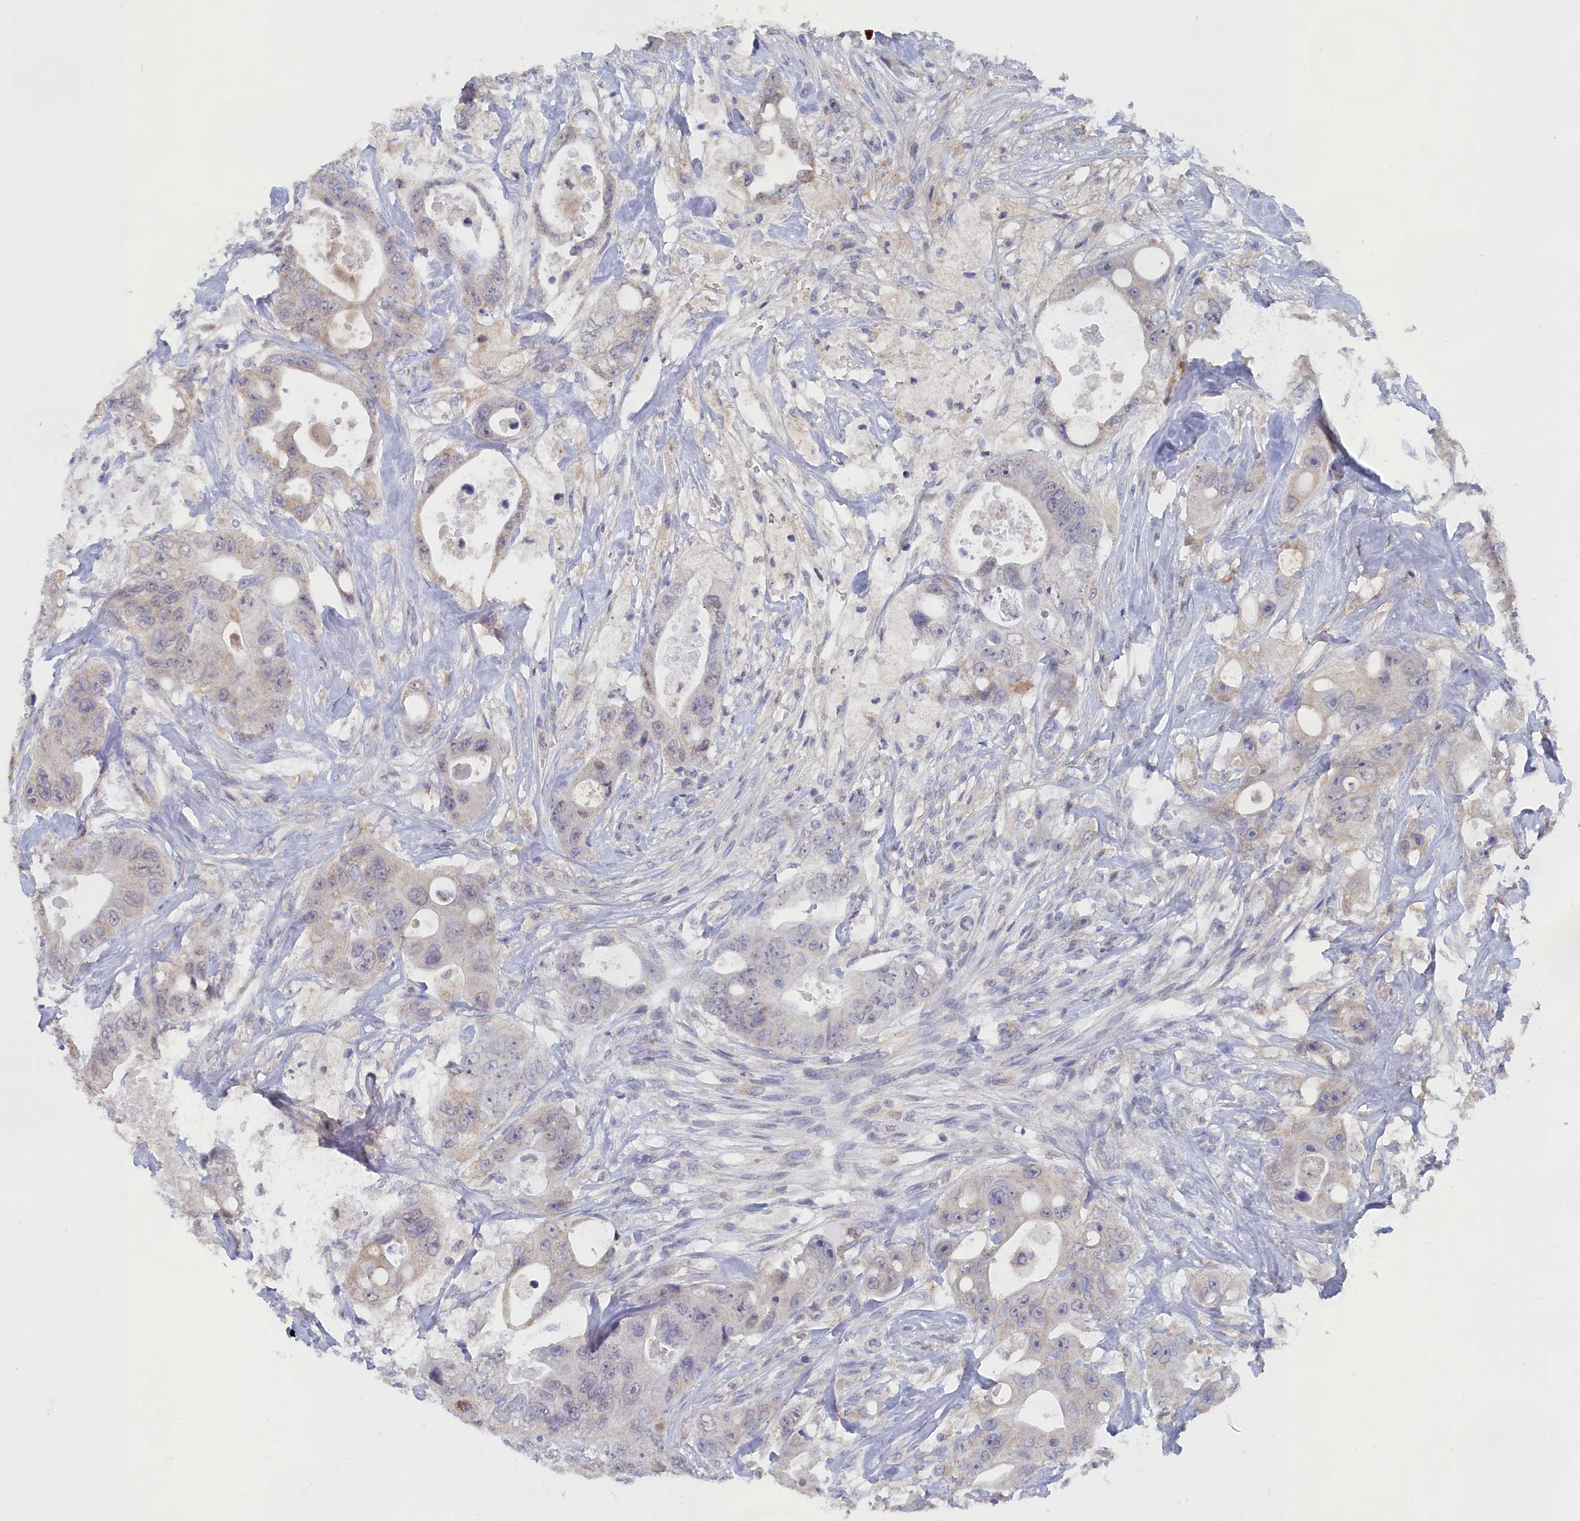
{"staining": {"intensity": "weak", "quantity": "<25%", "location": "cytoplasmic/membranous"}, "tissue": "colorectal cancer", "cell_type": "Tumor cells", "image_type": "cancer", "snomed": [{"axis": "morphology", "description": "Adenocarcinoma, NOS"}, {"axis": "topography", "description": "Colon"}], "caption": "Human colorectal cancer stained for a protein using immunohistochemistry exhibits no expression in tumor cells.", "gene": "LRIF1", "patient": {"sex": "female", "age": 46}}